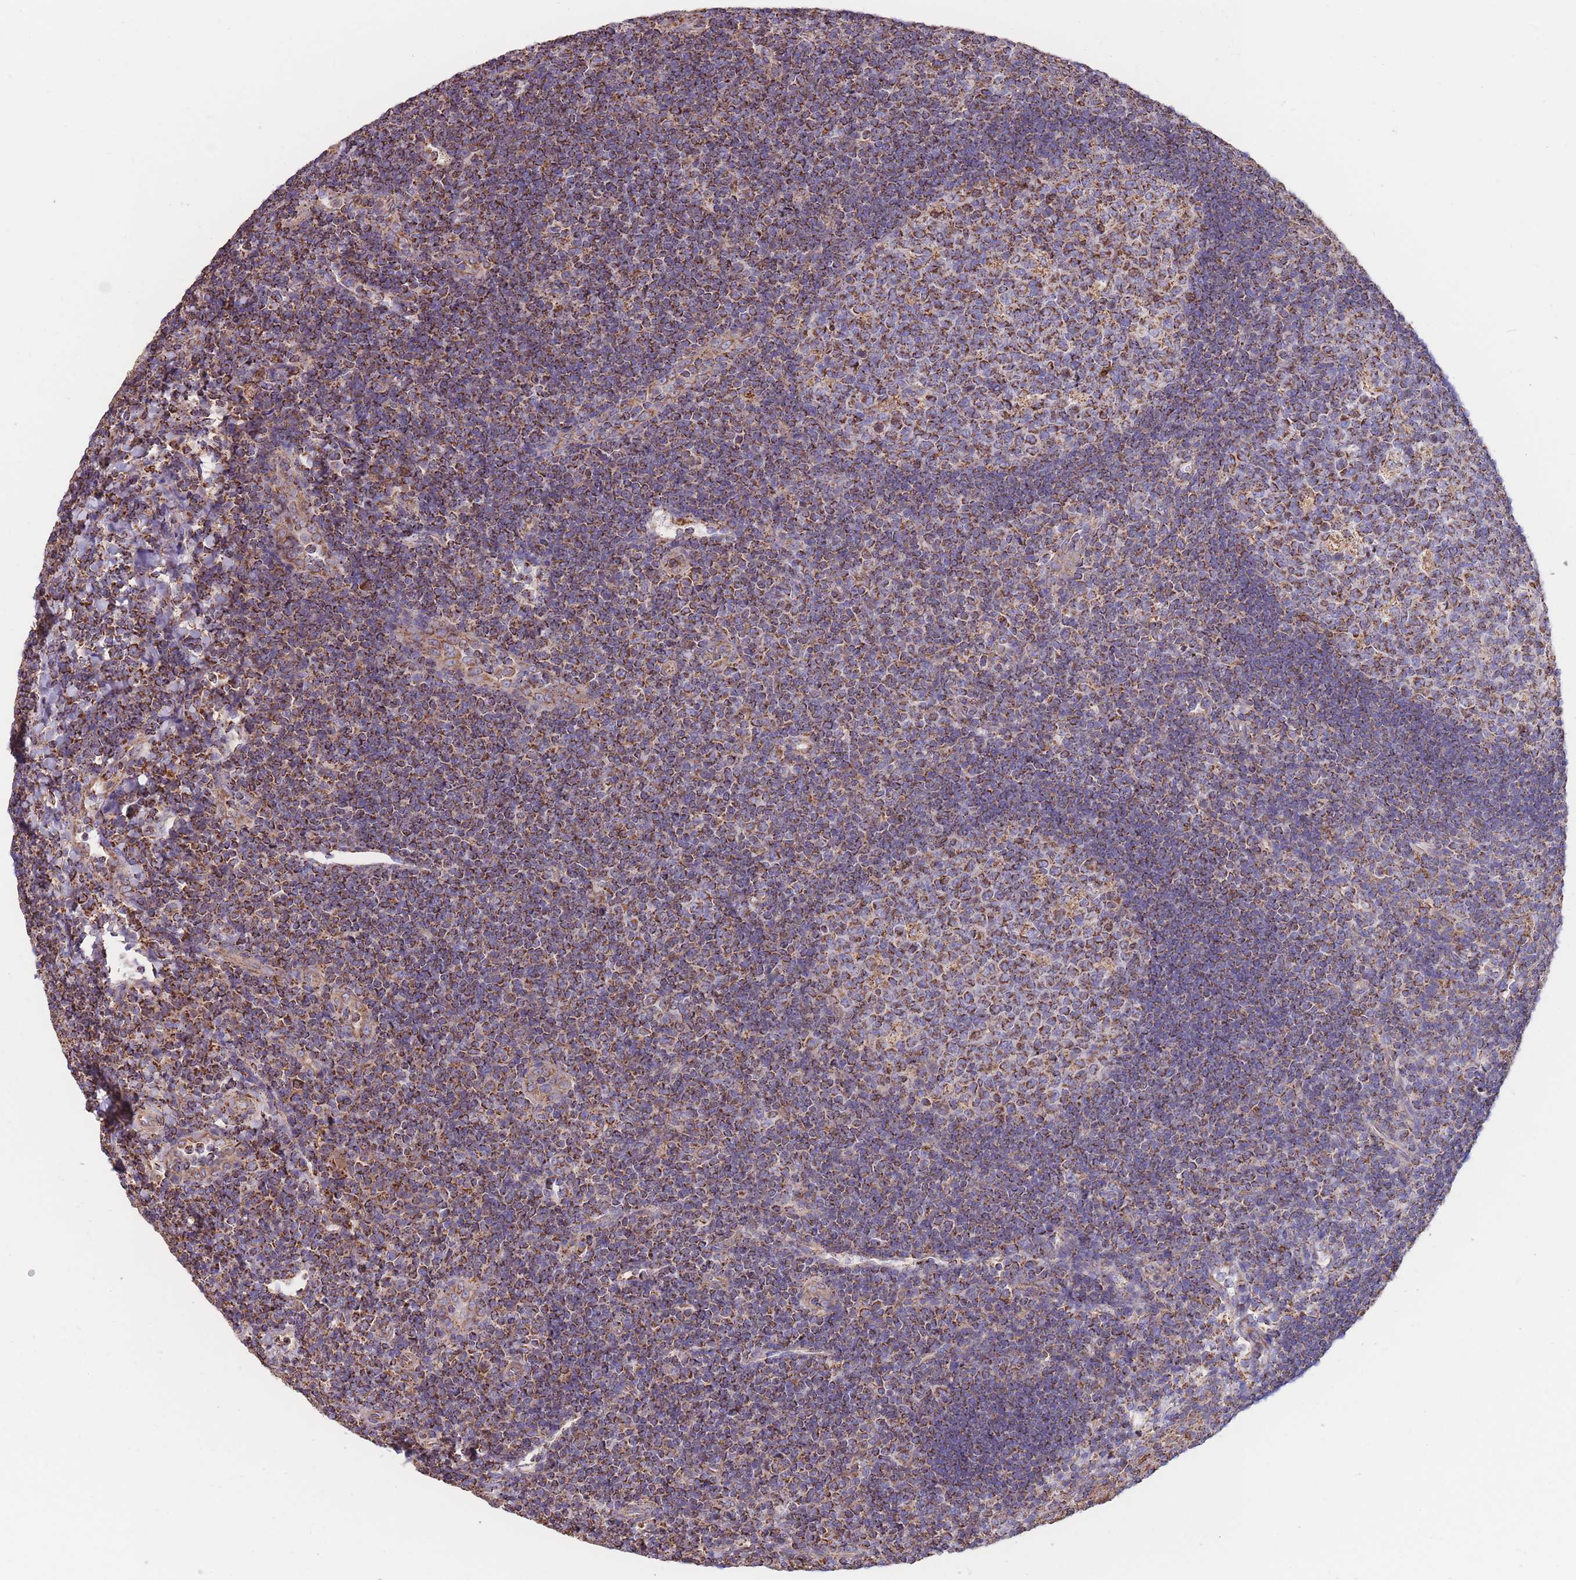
{"staining": {"intensity": "strong", "quantity": ">75%", "location": "cytoplasmic/membranous"}, "tissue": "tonsil", "cell_type": "Germinal center cells", "image_type": "normal", "snomed": [{"axis": "morphology", "description": "Normal tissue, NOS"}, {"axis": "topography", "description": "Tonsil"}], "caption": "Tonsil stained for a protein shows strong cytoplasmic/membranous positivity in germinal center cells. The staining was performed using DAB (3,3'-diaminobenzidine), with brown indicating positive protein expression. Nuclei are stained blue with hematoxylin.", "gene": "FKBP8", "patient": {"sex": "male", "age": 17}}